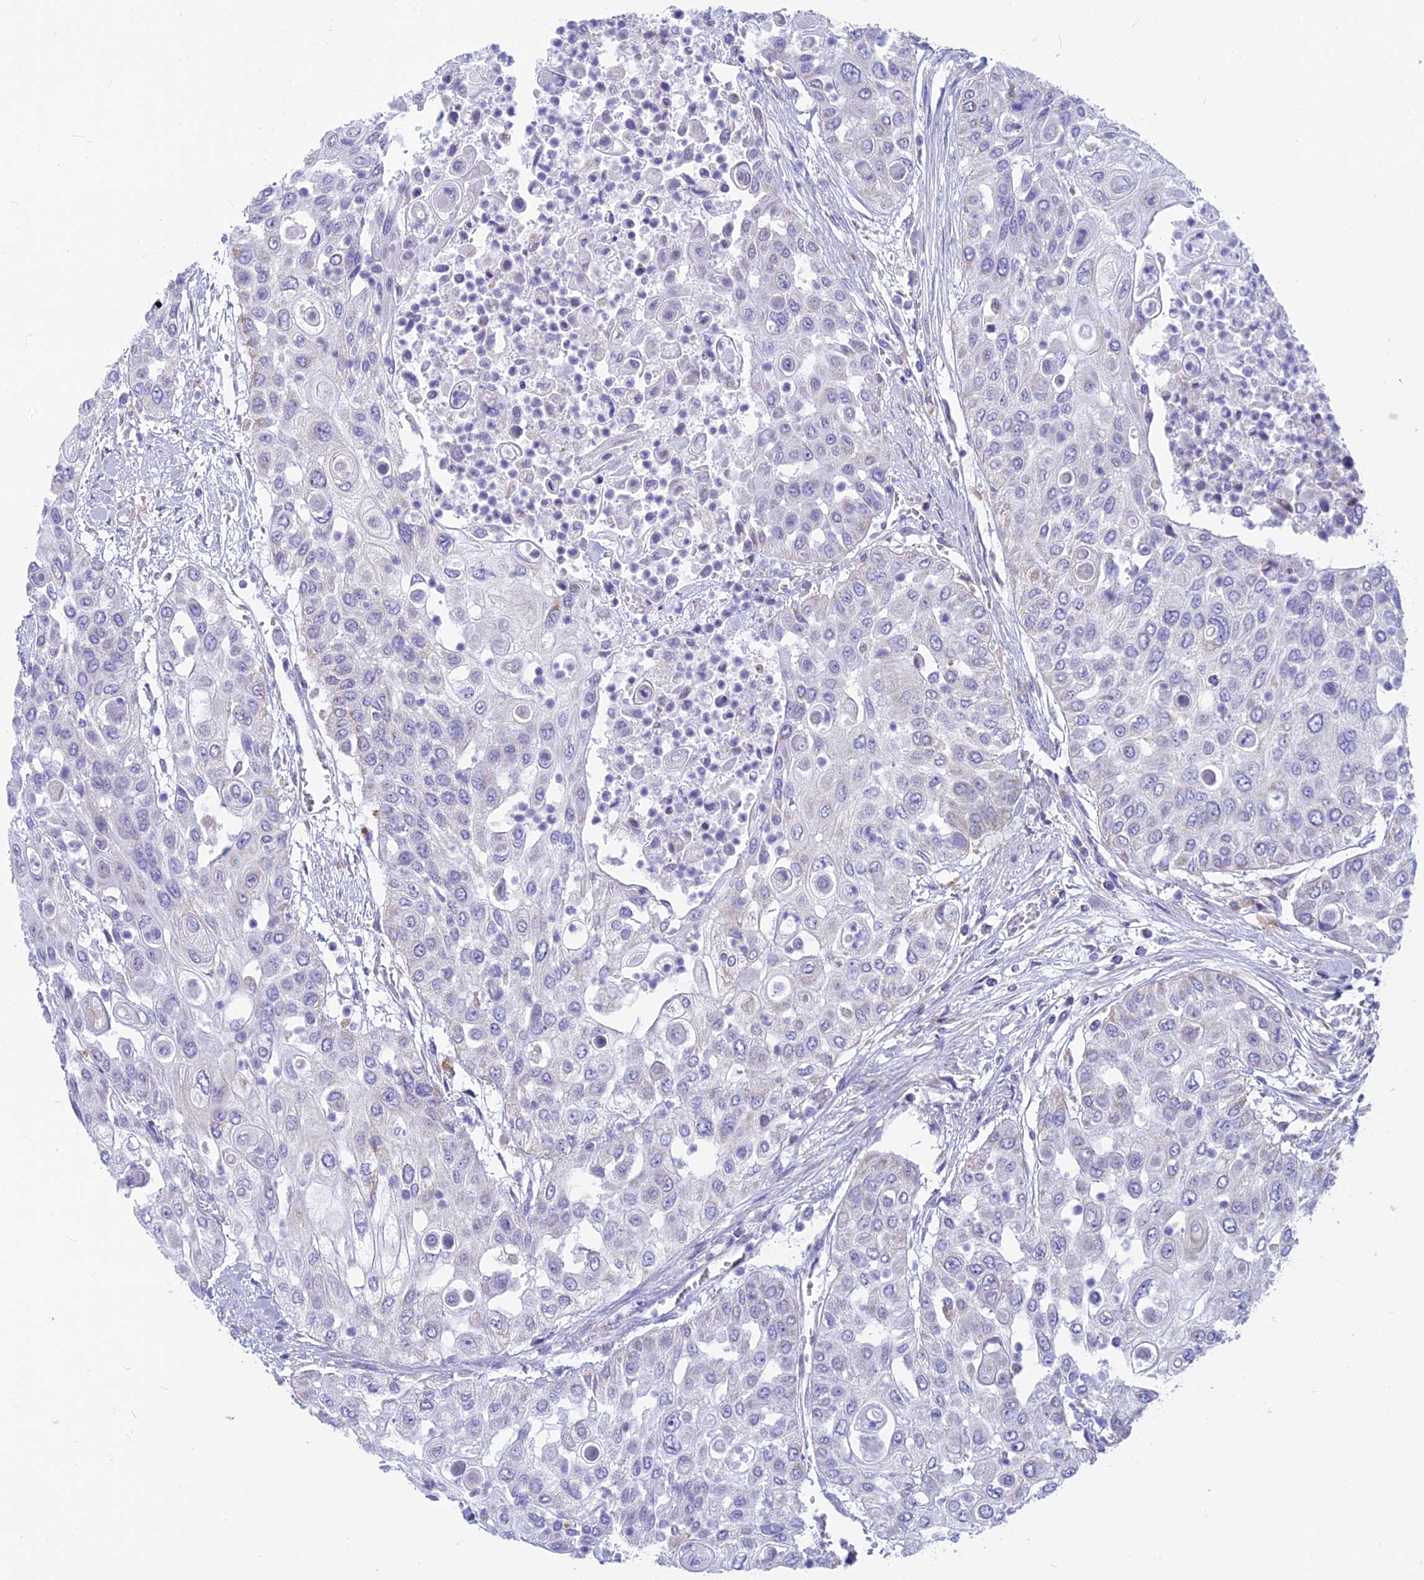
{"staining": {"intensity": "negative", "quantity": "none", "location": "none"}, "tissue": "urothelial cancer", "cell_type": "Tumor cells", "image_type": "cancer", "snomed": [{"axis": "morphology", "description": "Urothelial carcinoma, High grade"}, {"axis": "topography", "description": "Urinary bladder"}], "caption": "DAB (3,3'-diaminobenzidine) immunohistochemical staining of human urothelial cancer displays no significant positivity in tumor cells.", "gene": "PLAC9", "patient": {"sex": "female", "age": 79}}